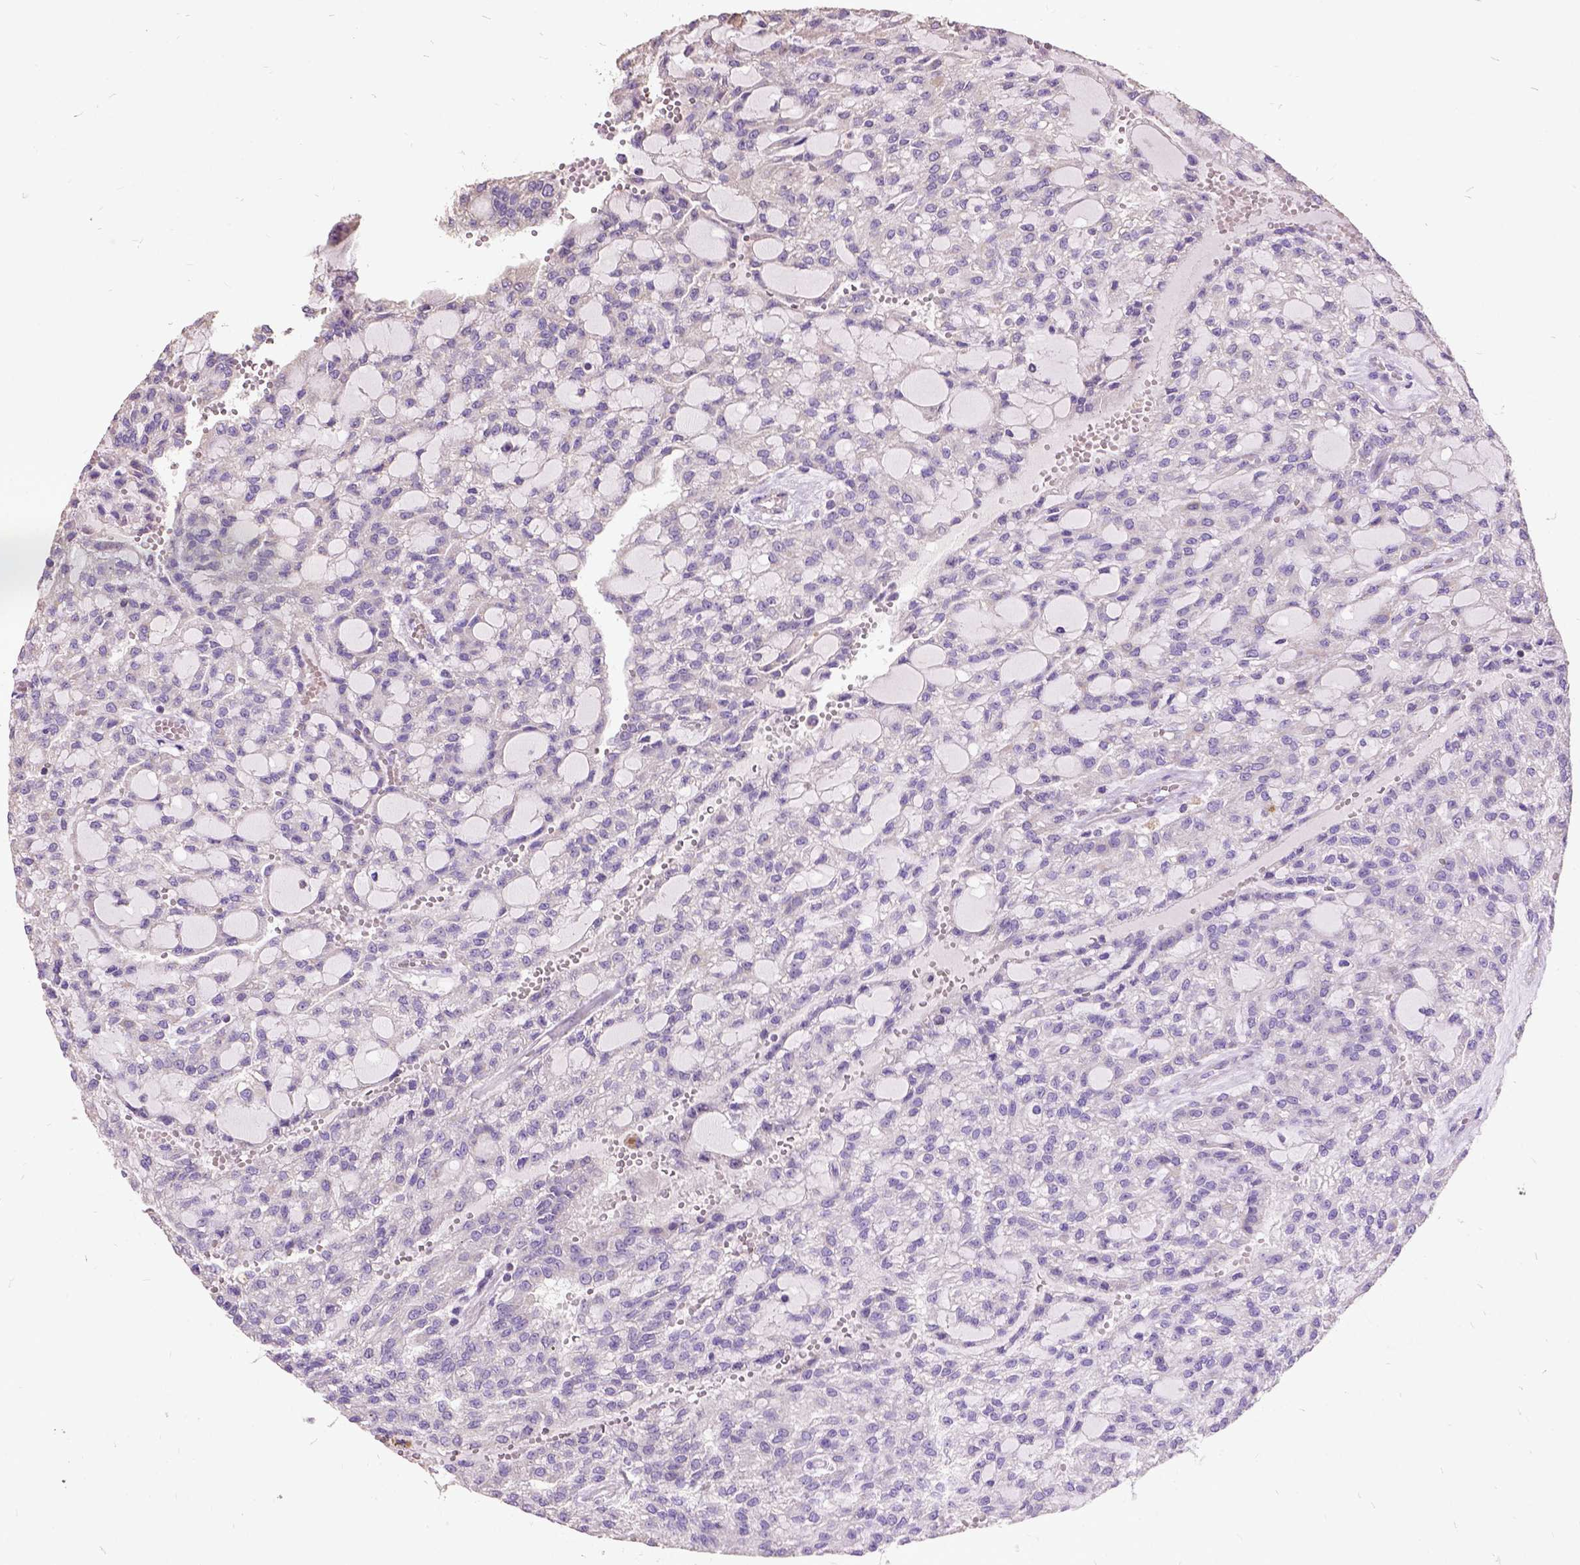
{"staining": {"intensity": "negative", "quantity": "none", "location": "none"}, "tissue": "renal cancer", "cell_type": "Tumor cells", "image_type": "cancer", "snomed": [{"axis": "morphology", "description": "Adenocarcinoma, NOS"}, {"axis": "topography", "description": "Kidney"}], "caption": "Immunohistochemistry (IHC) image of human adenocarcinoma (renal) stained for a protein (brown), which demonstrates no positivity in tumor cells.", "gene": "DQX1", "patient": {"sex": "male", "age": 63}}